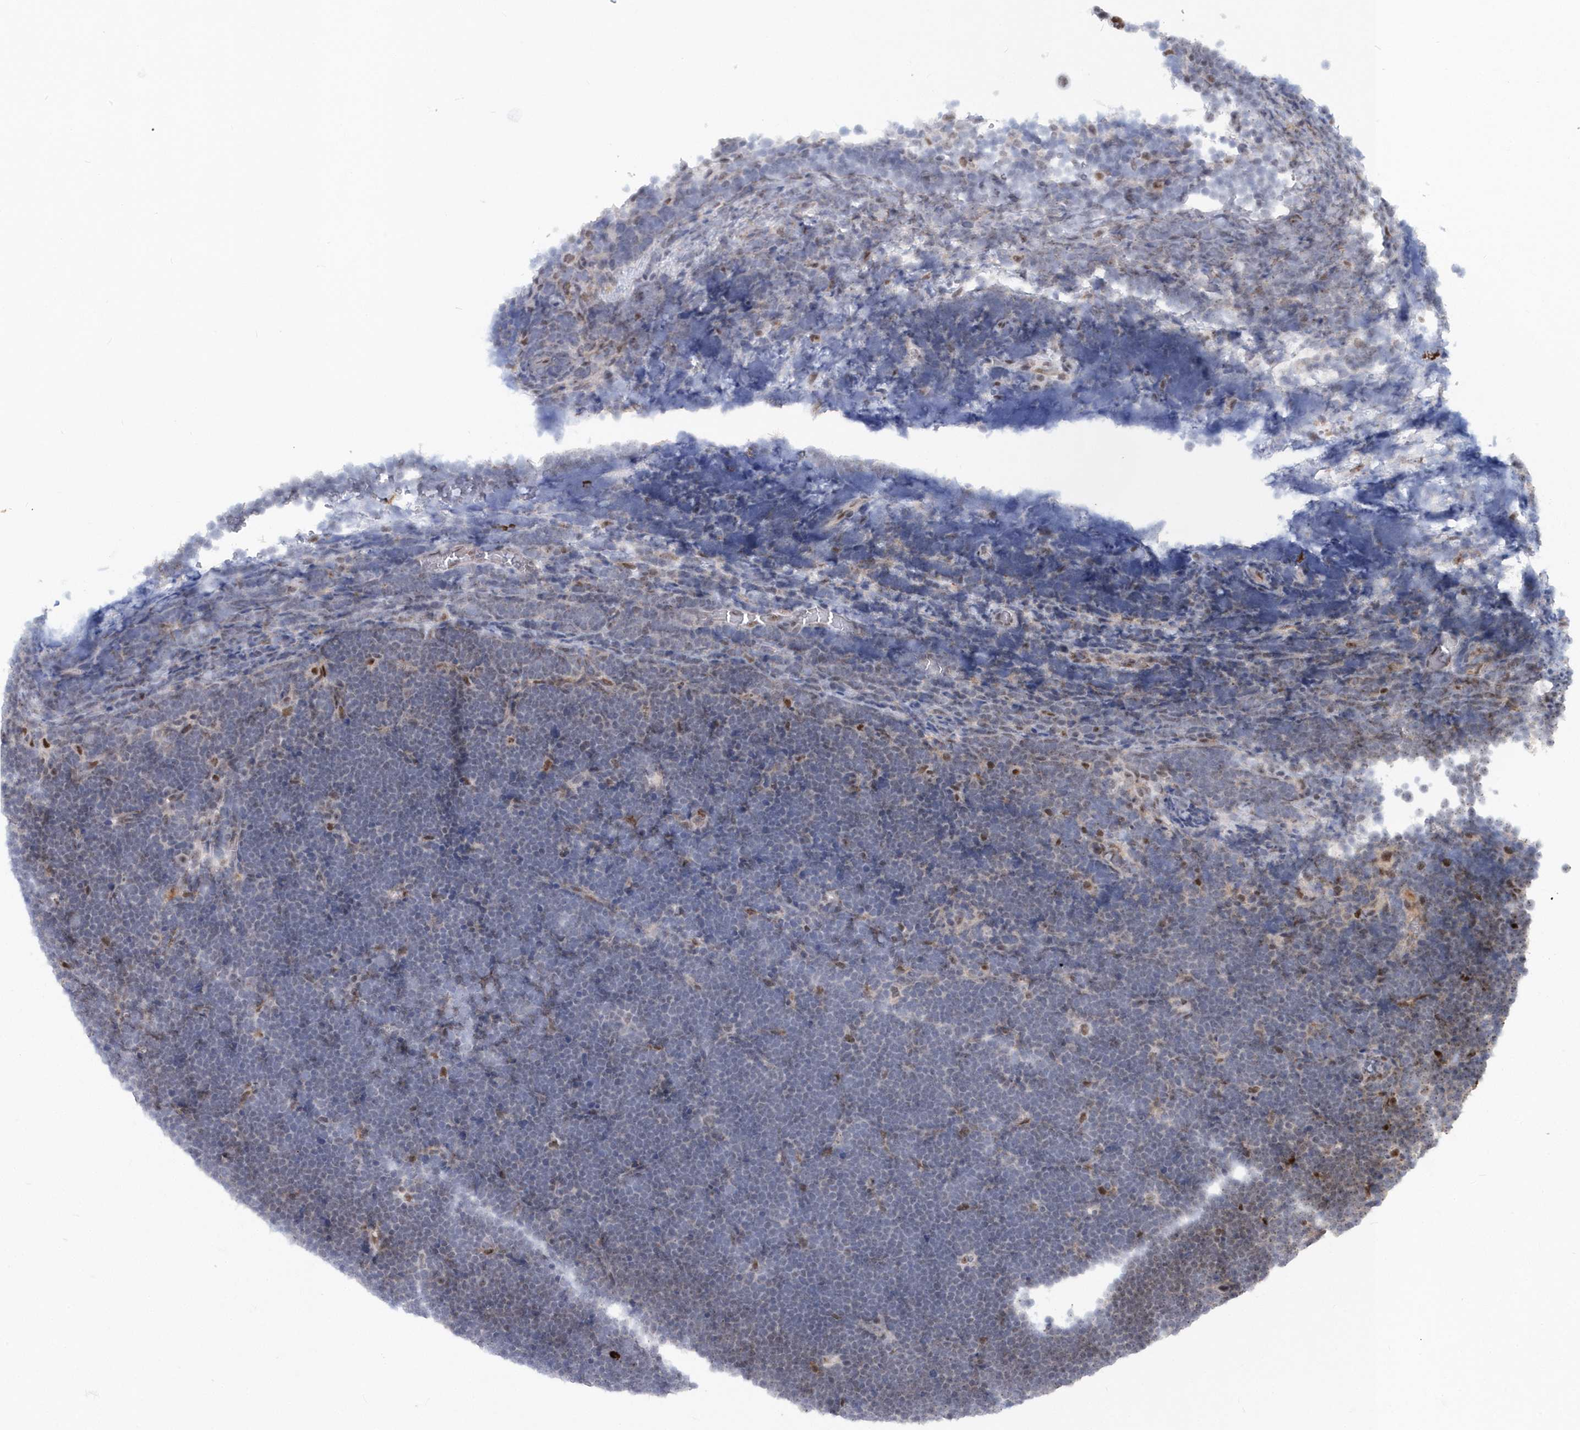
{"staining": {"intensity": "negative", "quantity": "none", "location": "none"}, "tissue": "lymphoma", "cell_type": "Tumor cells", "image_type": "cancer", "snomed": [{"axis": "morphology", "description": "Malignant lymphoma, non-Hodgkin's type, High grade"}, {"axis": "topography", "description": "Lymph node"}], "caption": "Immunohistochemistry histopathology image of neoplastic tissue: malignant lymphoma, non-Hodgkin's type (high-grade) stained with DAB (3,3'-diaminobenzidine) exhibits no significant protein expression in tumor cells. (DAB immunohistochemistry (IHC) with hematoxylin counter stain).", "gene": "ASCL4", "patient": {"sex": "male", "age": 13}}